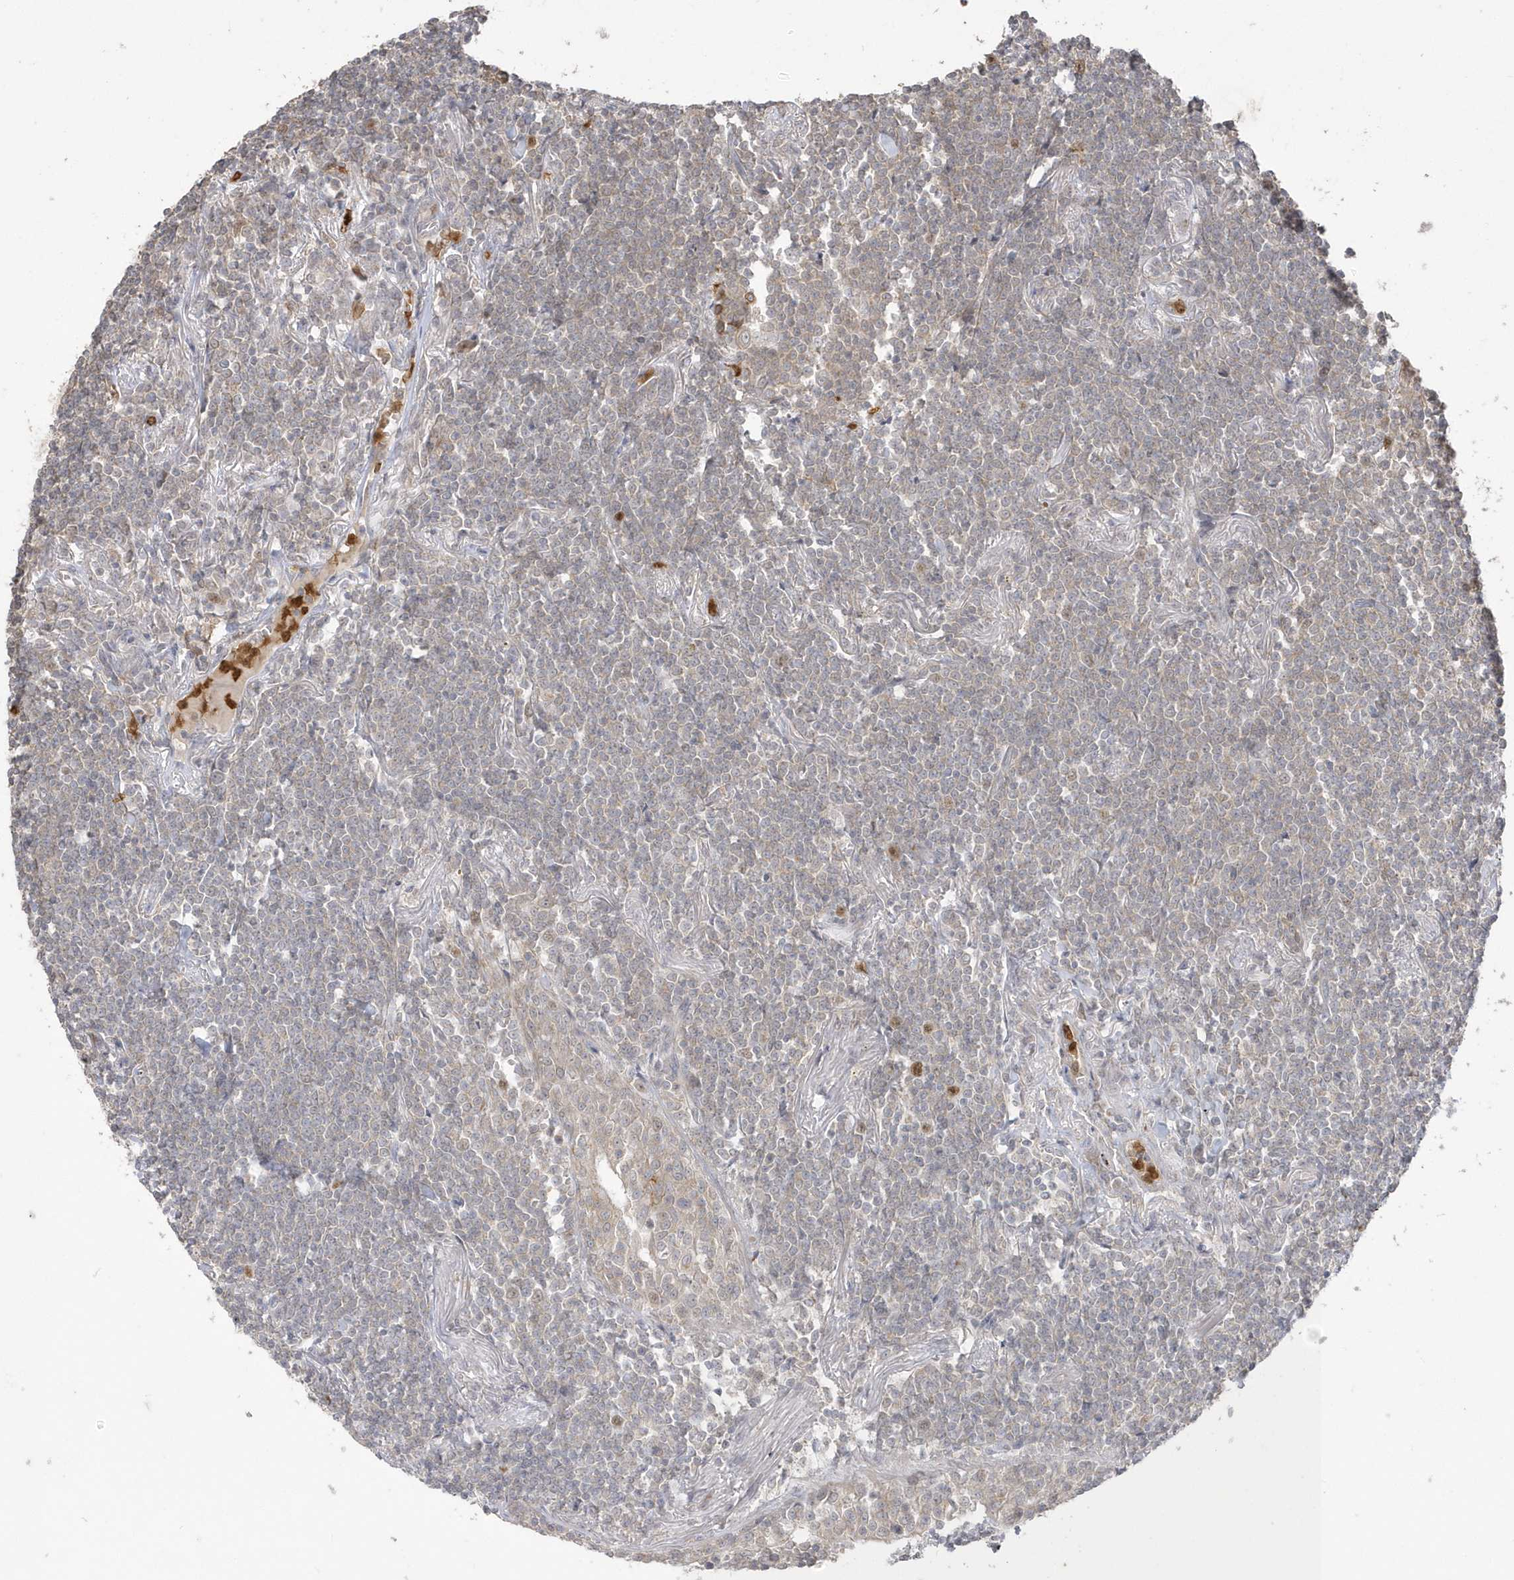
{"staining": {"intensity": "negative", "quantity": "none", "location": "none"}, "tissue": "lymphoma", "cell_type": "Tumor cells", "image_type": "cancer", "snomed": [{"axis": "morphology", "description": "Malignant lymphoma, non-Hodgkin's type, Low grade"}, {"axis": "topography", "description": "Lung"}], "caption": "Micrograph shows no significant protein expression in tumor cells of lymphoma. The staining was performed using DAB to visualize the protein expression in brown, while the nuclei were stained in blue with hematoxylin (Magnification: 20x).", "gene": "NAF1", "patient": {"sex": "female", "age": 71}}